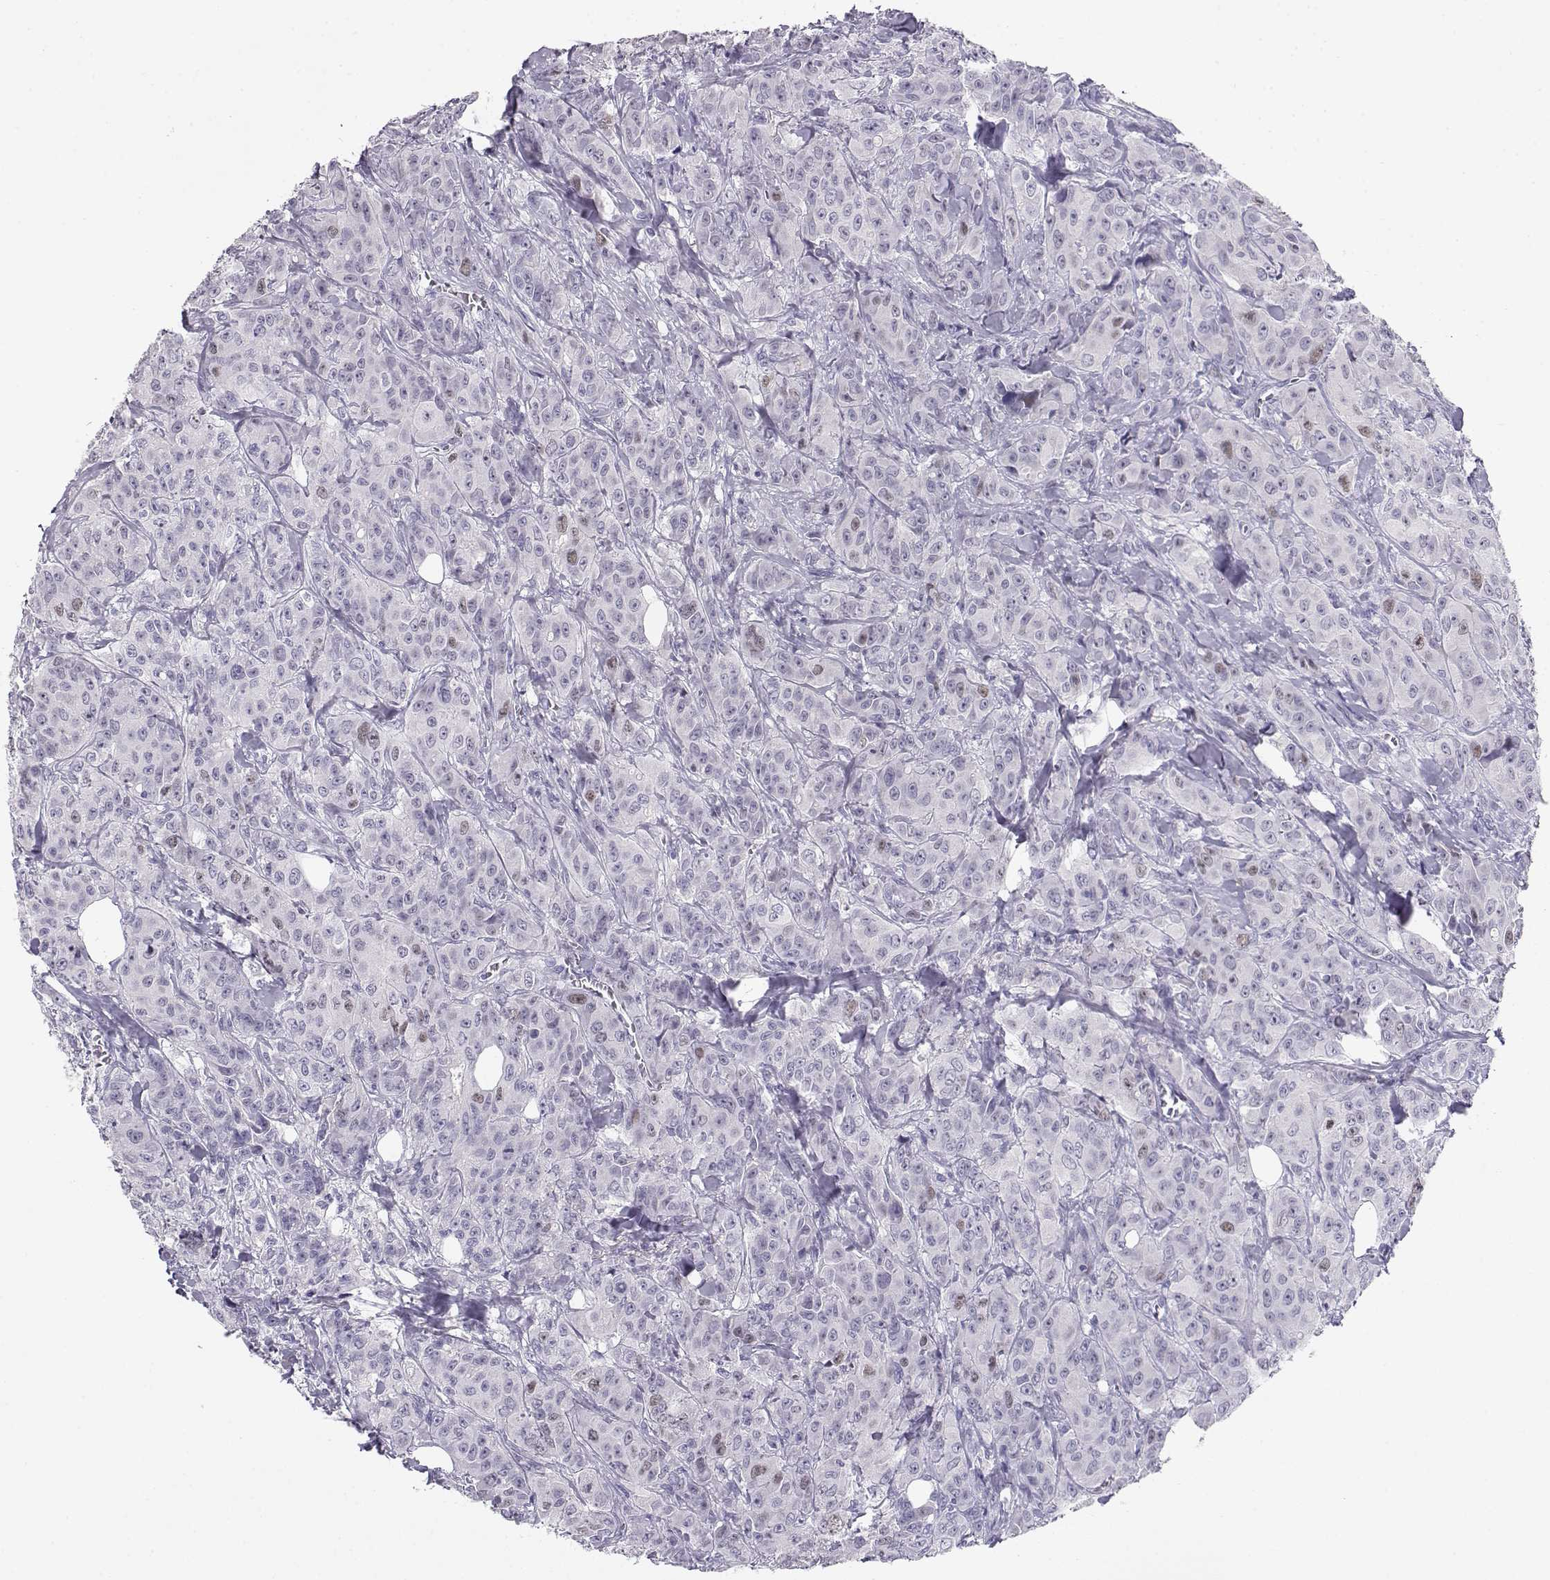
{"staining": {"intensity": "weak", "quantity": "<25%", "location": "nuclear"}, "tissue": "breast cancer", "cell_type": "Tumor cells", "image_type": "cancer", "snomed": [{"axis": "morphology", "description": "Duct carcinoma"}, {"axis": "topography", "description": "Breast"}], "caption": "The photomicrograph displays no staining of tumor cells in breast cancer. (IHC, brightfield microscopy, high magnification).", "gene": "OPN5", "patient": {"sex": "female", "age": 43}}